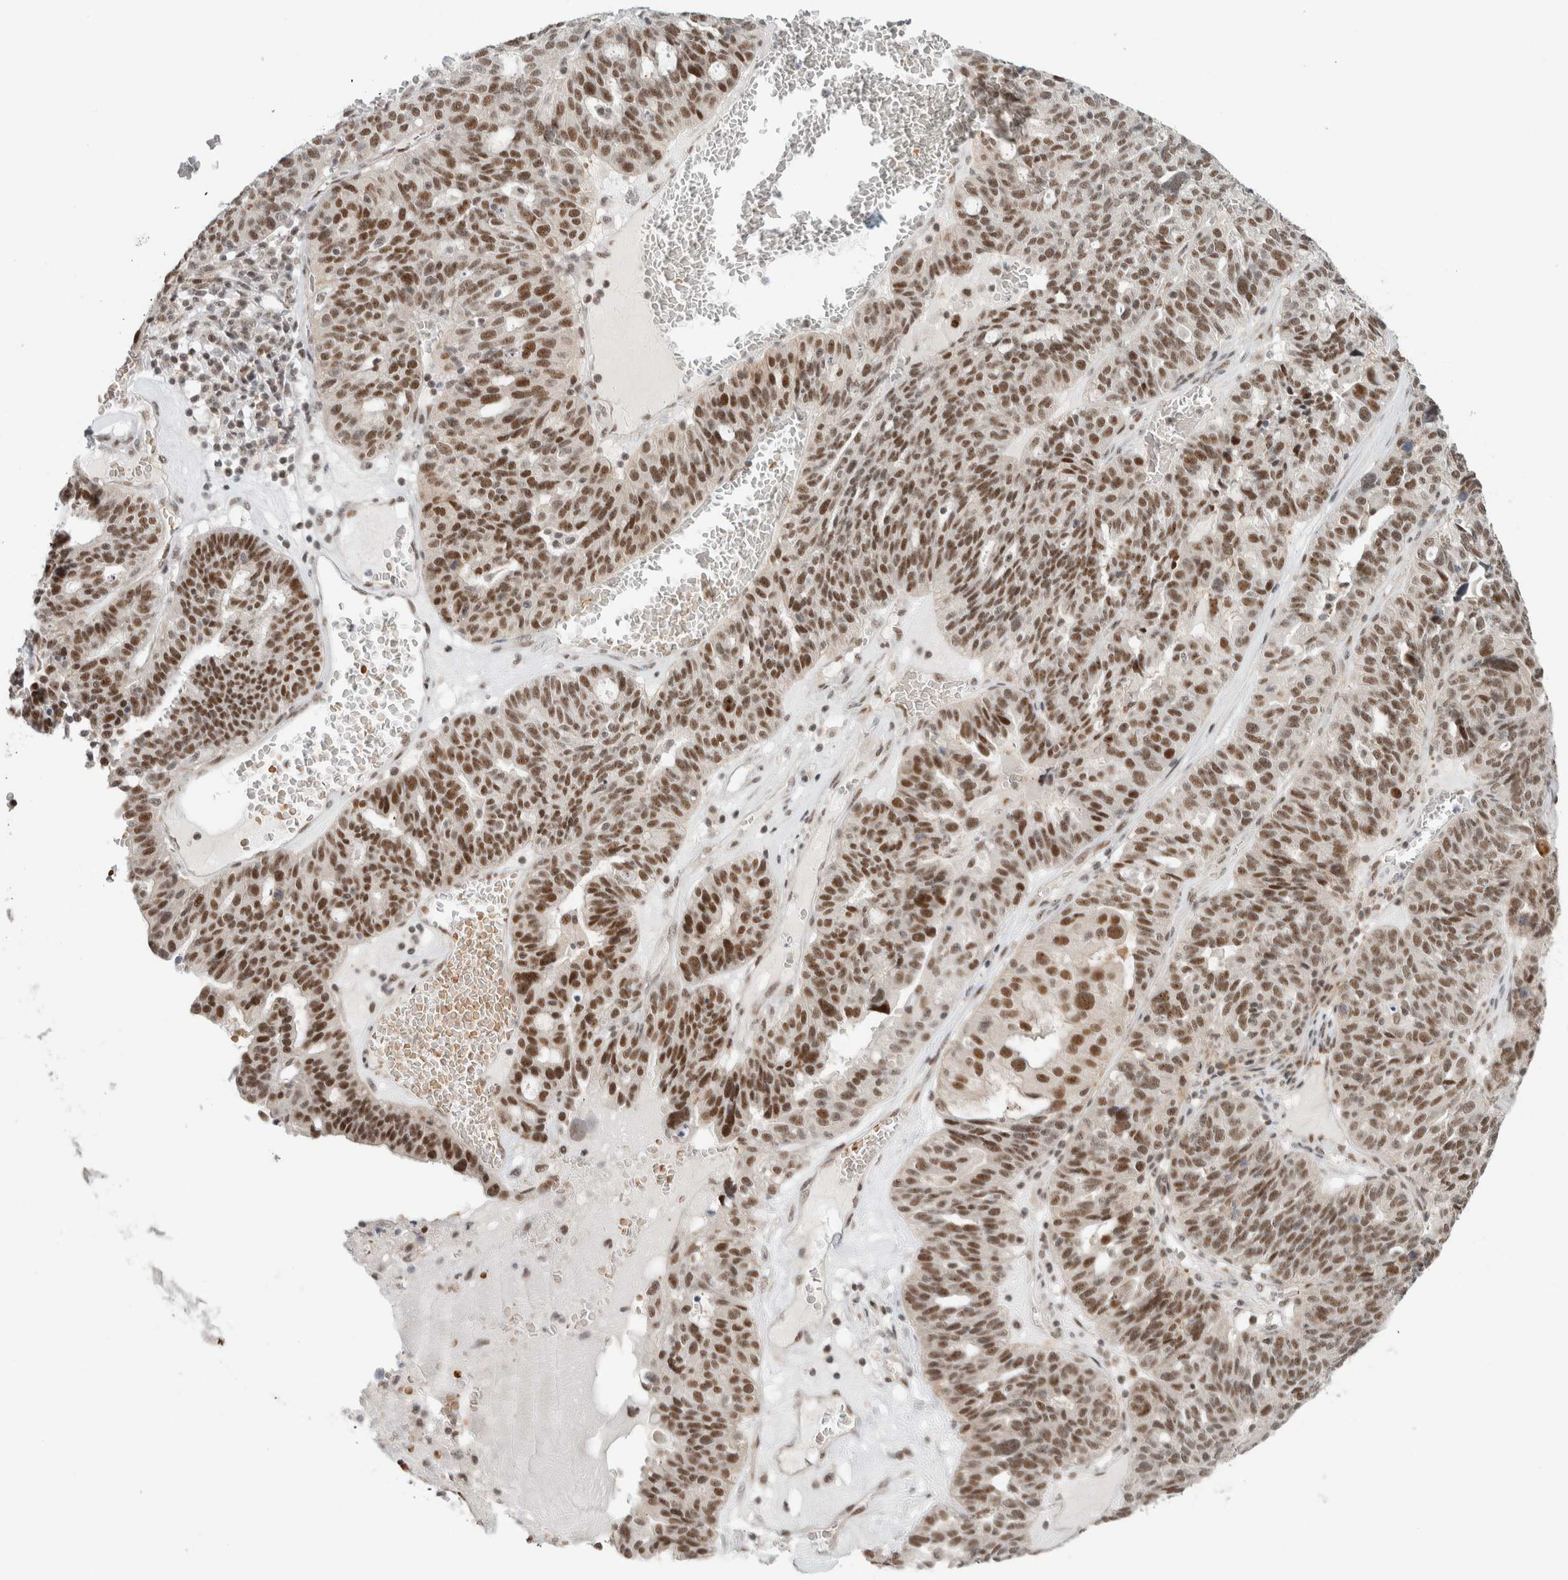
{"staining": {"intensity": "strong", "quantity": ">75%", "location": "nuclear"}, "tissue": "ovarian cancer", "cell_type": "Tumor cells", "image_type": "cancer", "snomed": [{"axis": "morphology", "description": "Cystadenocarcinoma, serous, NOS"}, {"axis": "topography", "description": "Ovary"}], "caption": "The histopathology image displays staining of serous cystadenocarcinoma (ovarian), revealing strong nuclear protein expression (brown color) within tumor cells. The protein is shown in brown color, while the nuclei are stained blue.", "gene": "ZBTB2", "patient": {"sex": "female", "age": 59}}